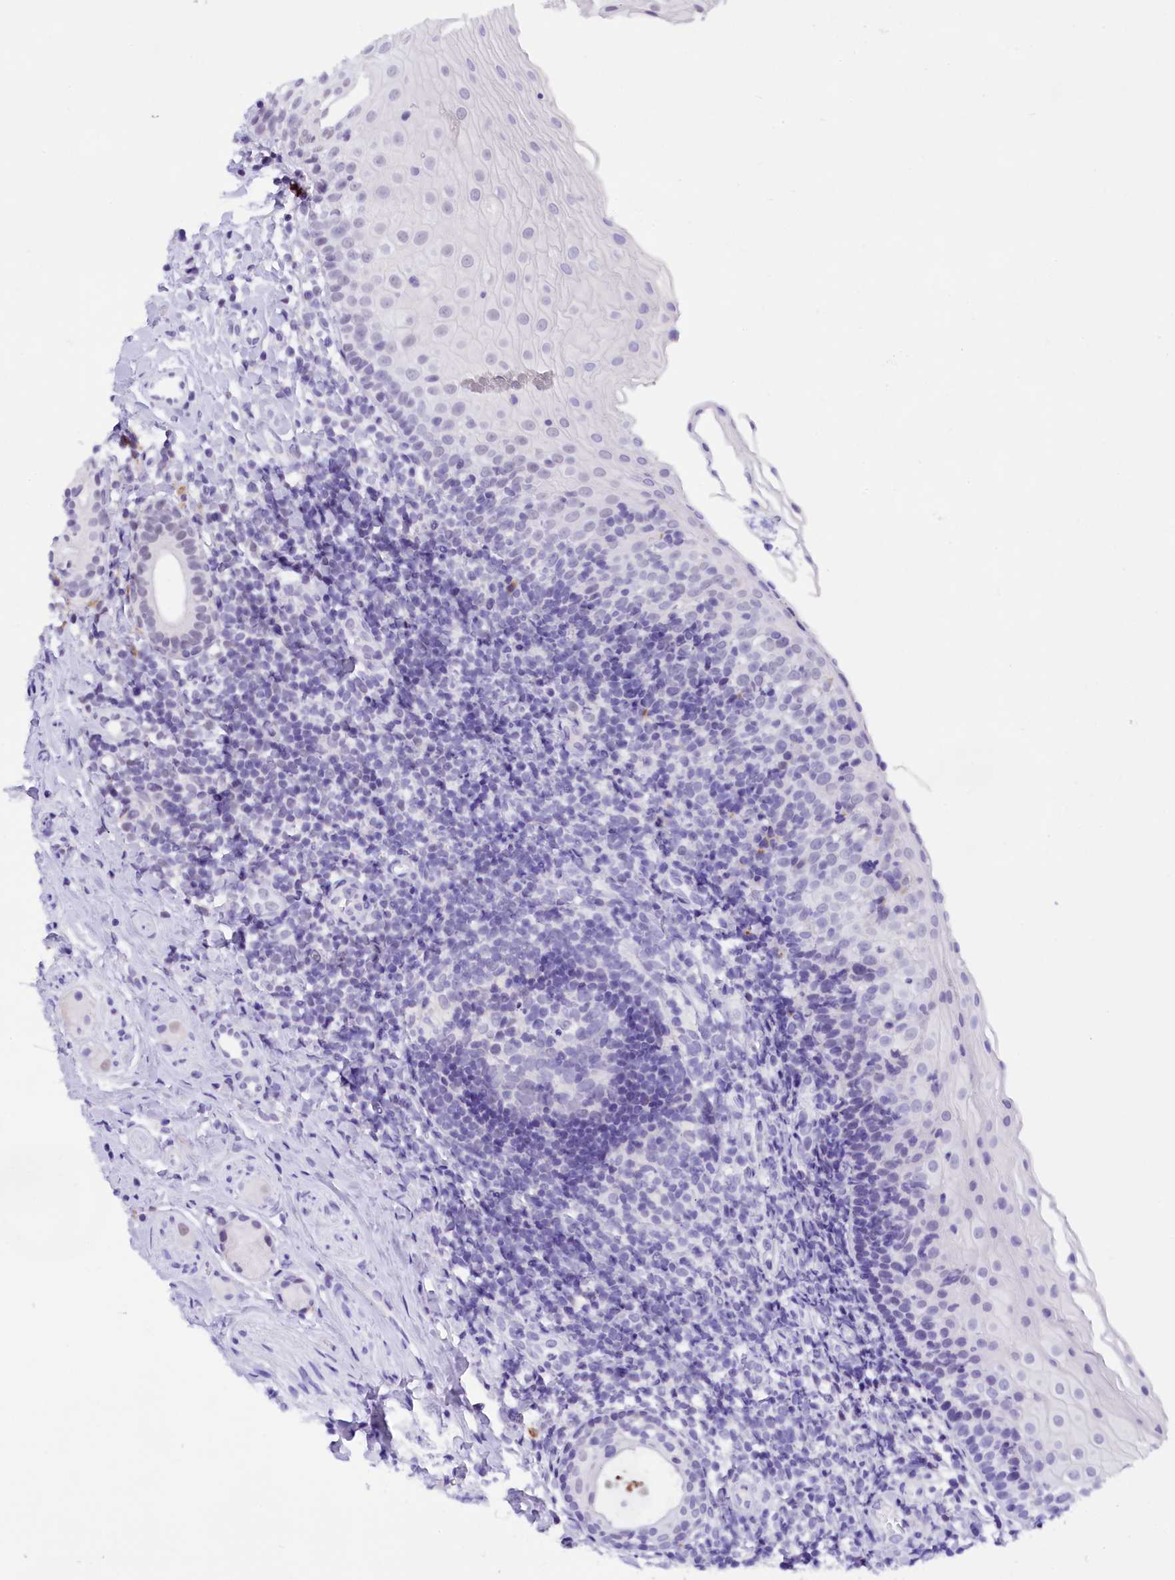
{"staining": {"intensity": "weak", "quantity": "<25%", "location": "nuclear"}, "tissue": "oral mucosa", "cell_type": "Squamous epithelial cells", "image_type": "normal", "snomed": [{"axis": "morphology", "description": "Normal tissue, NOS"}, {"axis": "topography", "description": "Oral tissue"}], "caption": "Squamous epithelial cells are negative for protein expression in benign human oral mucosa. Nuclei are stained in blue.", "gene": "FBXO45", "patient": {"sex": "male", "age": 46}}